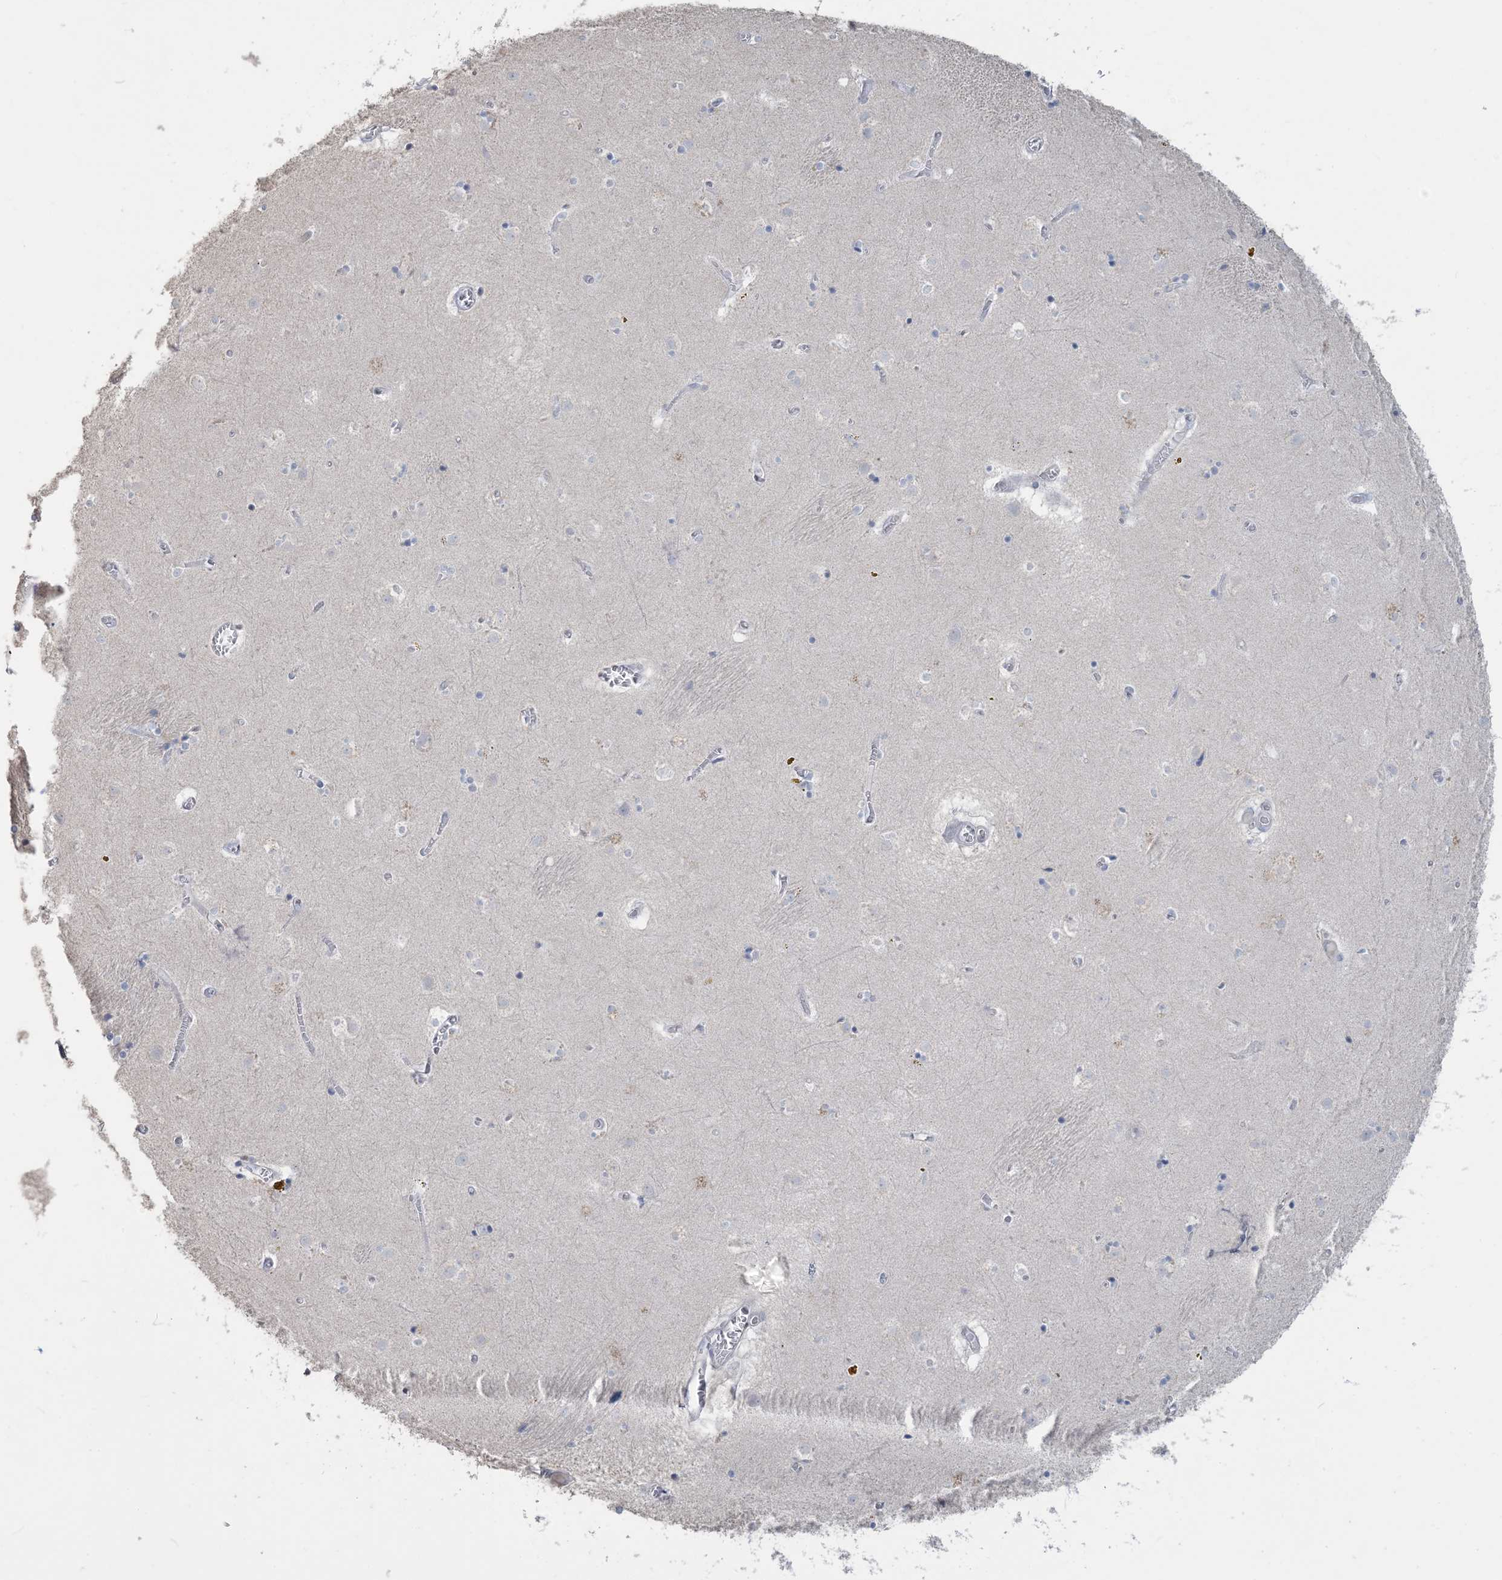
{"staining": {"intensity": "negative", "quantity": "none", "location": "none"}, "tissue": "caudate", "cell_type": "Glial cells", "image_type": "normal", "snomed": [{"axis": "morphology", "description": "Normal tissue, NOS"}, {"axis": "topography", "description": "Lateral ventricle wall"}], "caption": "High magnification brightfield microscopy of benign caudate stained with DAB (brown) and counterstained with hematoxylin (blue): glial cells show no significant expression. (Immunohistochemistry (ihc), brightfield microscopy, high magnification).", "gene": "NPHS2", "patient": {"sex": "male", "age": 70}}